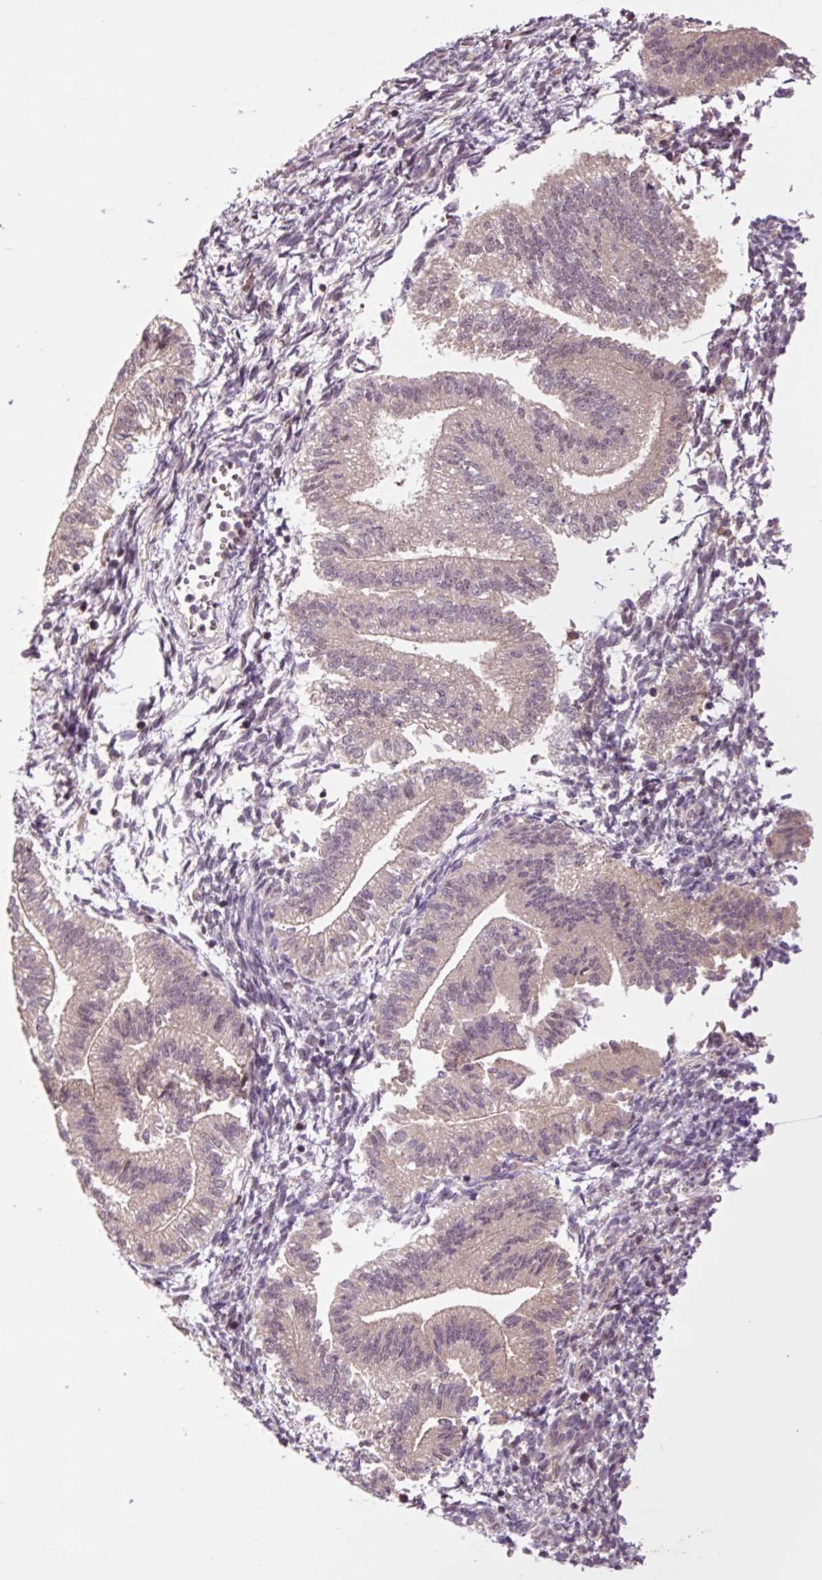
{"staining": {"intensity": "moderate", "quantity": "<25%", "location": "cytoplasmic/membranous"}, "tissue": "endometrium", "cell_type": "Cells in endometrial stroma", "image_type": "normal", "snomed": [{"axis": "morphology", "description": "Normal tissue, NOS"}, {"axis": "topography", "description": "Endometrium"}], "caption": "Moderate cytoplasmic/membranous protein expression is seen in approximately <25% of cells in endometrial stroma in endometrium. Nuclei are stained in blue.", "gene": "MMS19", "patient": {"sex": "female", "age": 25}}